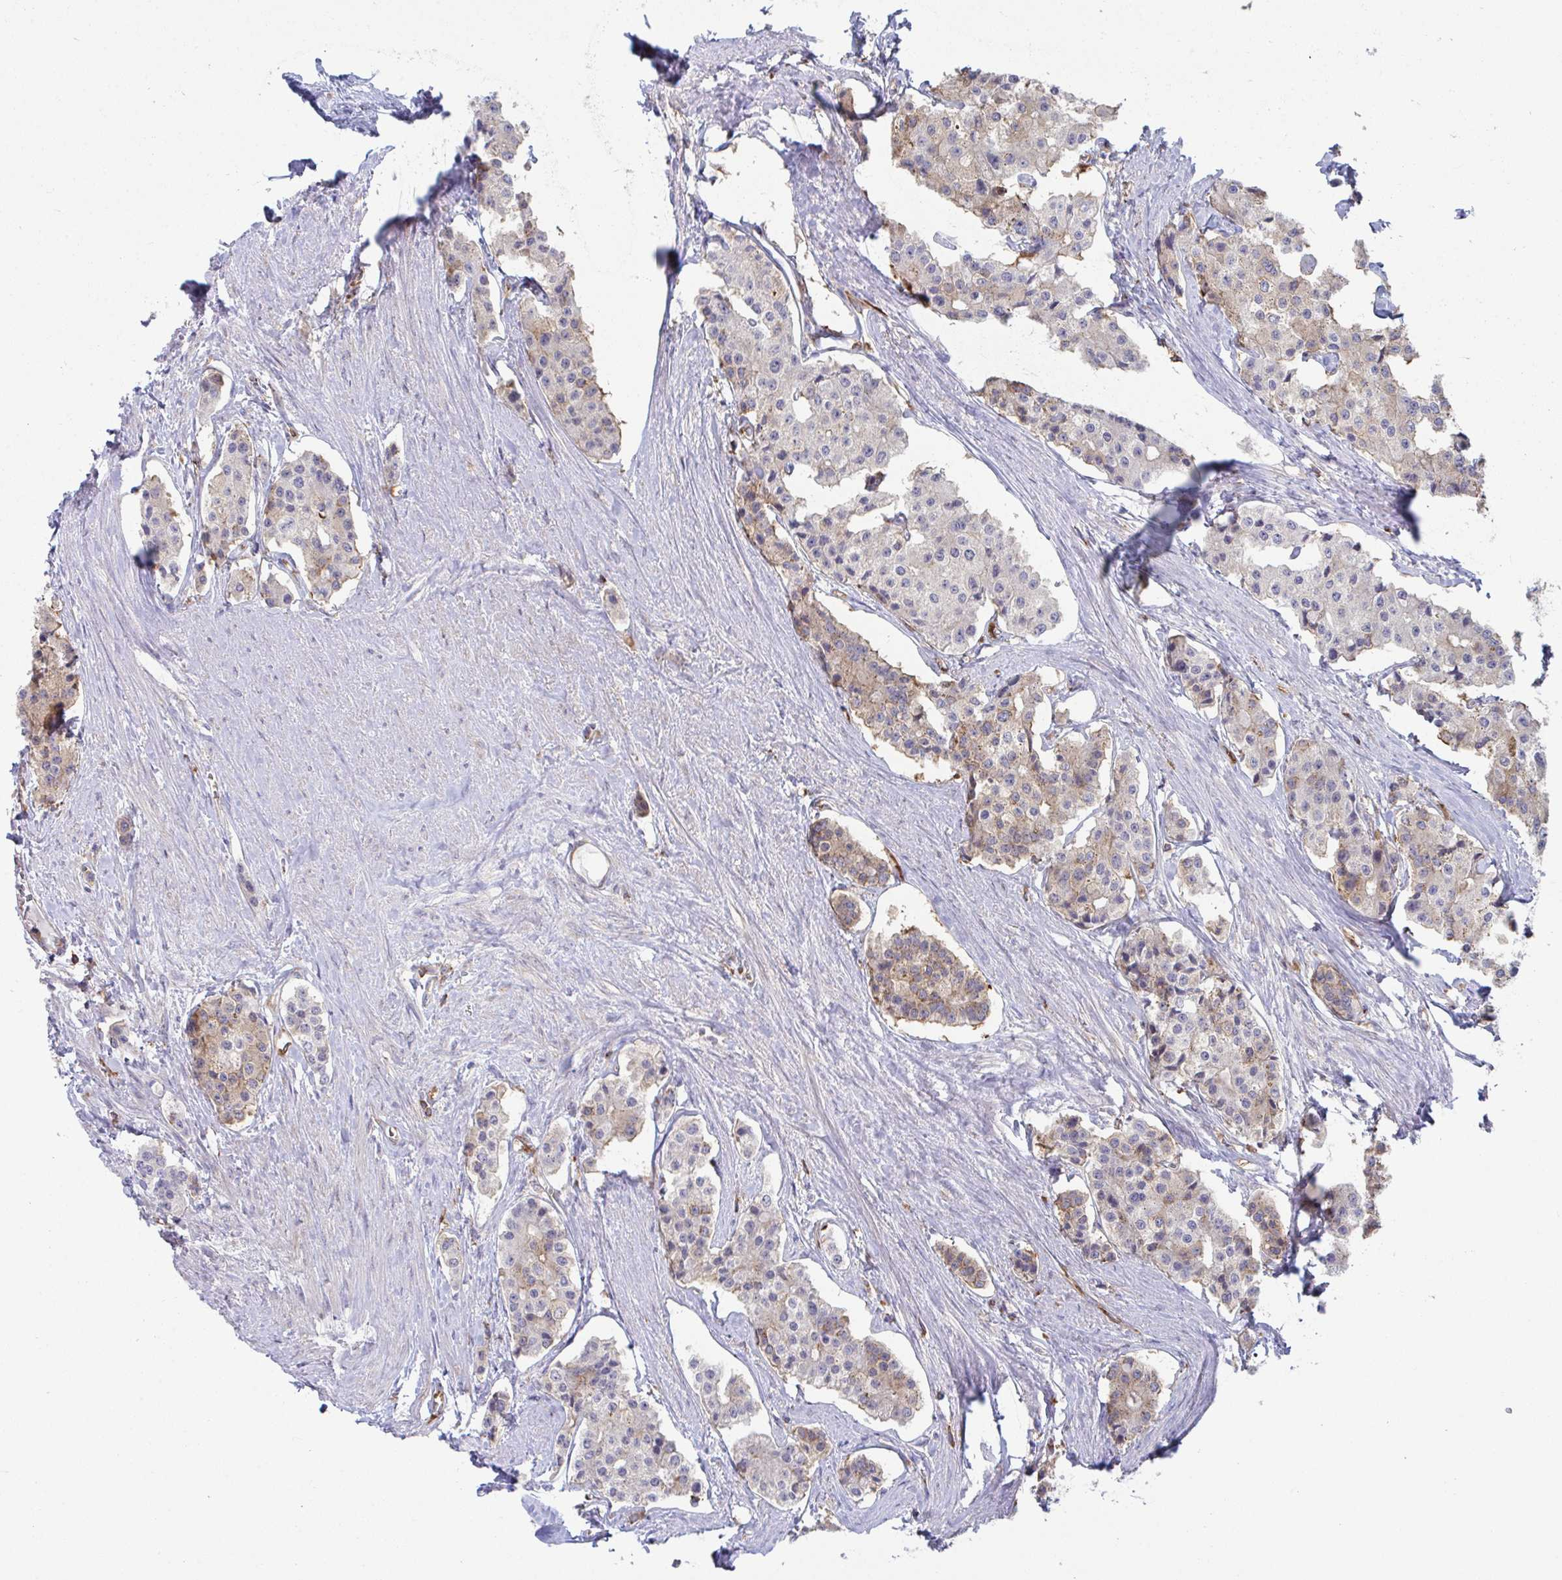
{"staining": {"intensity": "weak", "quantity": "<25%", "location": "cytoplasmic/membranous"}, "tissue": "carcinoid", "cell_type": "Tumor cells", "image_type": "cancer", "snomed": [{"axis": "morphology", "description": "Carcinoid, malignant, NOS"}, {"axis": "topography", "description": "Small intestine"}], "caption": "The immunohistochemistry (IHC) histopathology image has no significant staining in tumor cells of malignant carcinoid tissue.", "gene": "WNK1", "patient": {"sex": "female", "age": 65}}